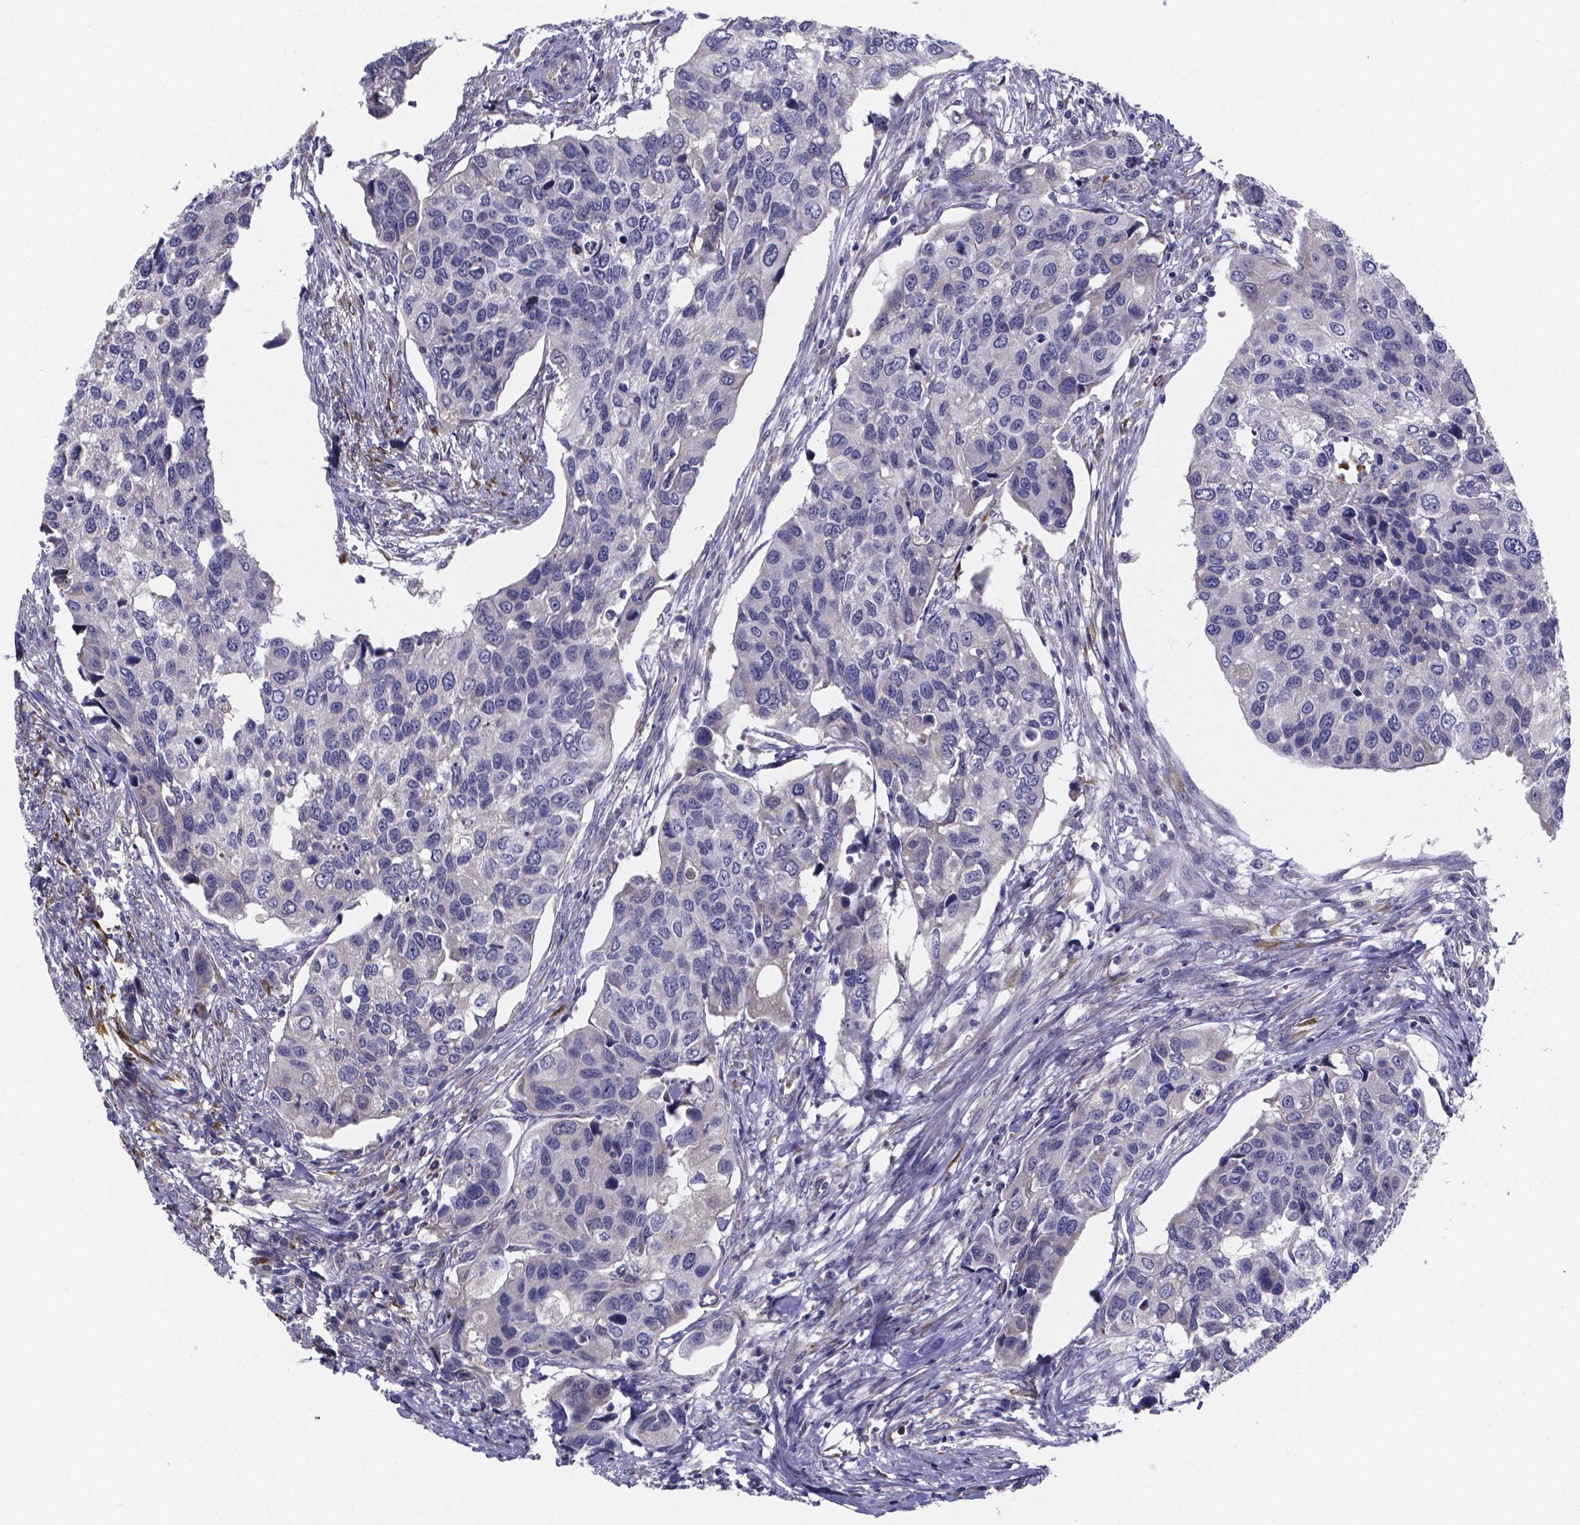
{"staining": {"intensity": "negative", "quantity": "none", "location": "none"}, "tissue": "urothelial cancer", "cell_type": "Tumor cells", "image_type": "cancer", "snomed": [{"axis": "morphology", "description": "Urothelial carcinoma, High grade"}, {"axis": "topography", "description": "Urinary bladder"}], "caption": "Tumor cells show no significant positivity in urothelial carcinoma (high-grade).", "gene": "SFRP4", "patient": {"sex": "male", "age": 60}}